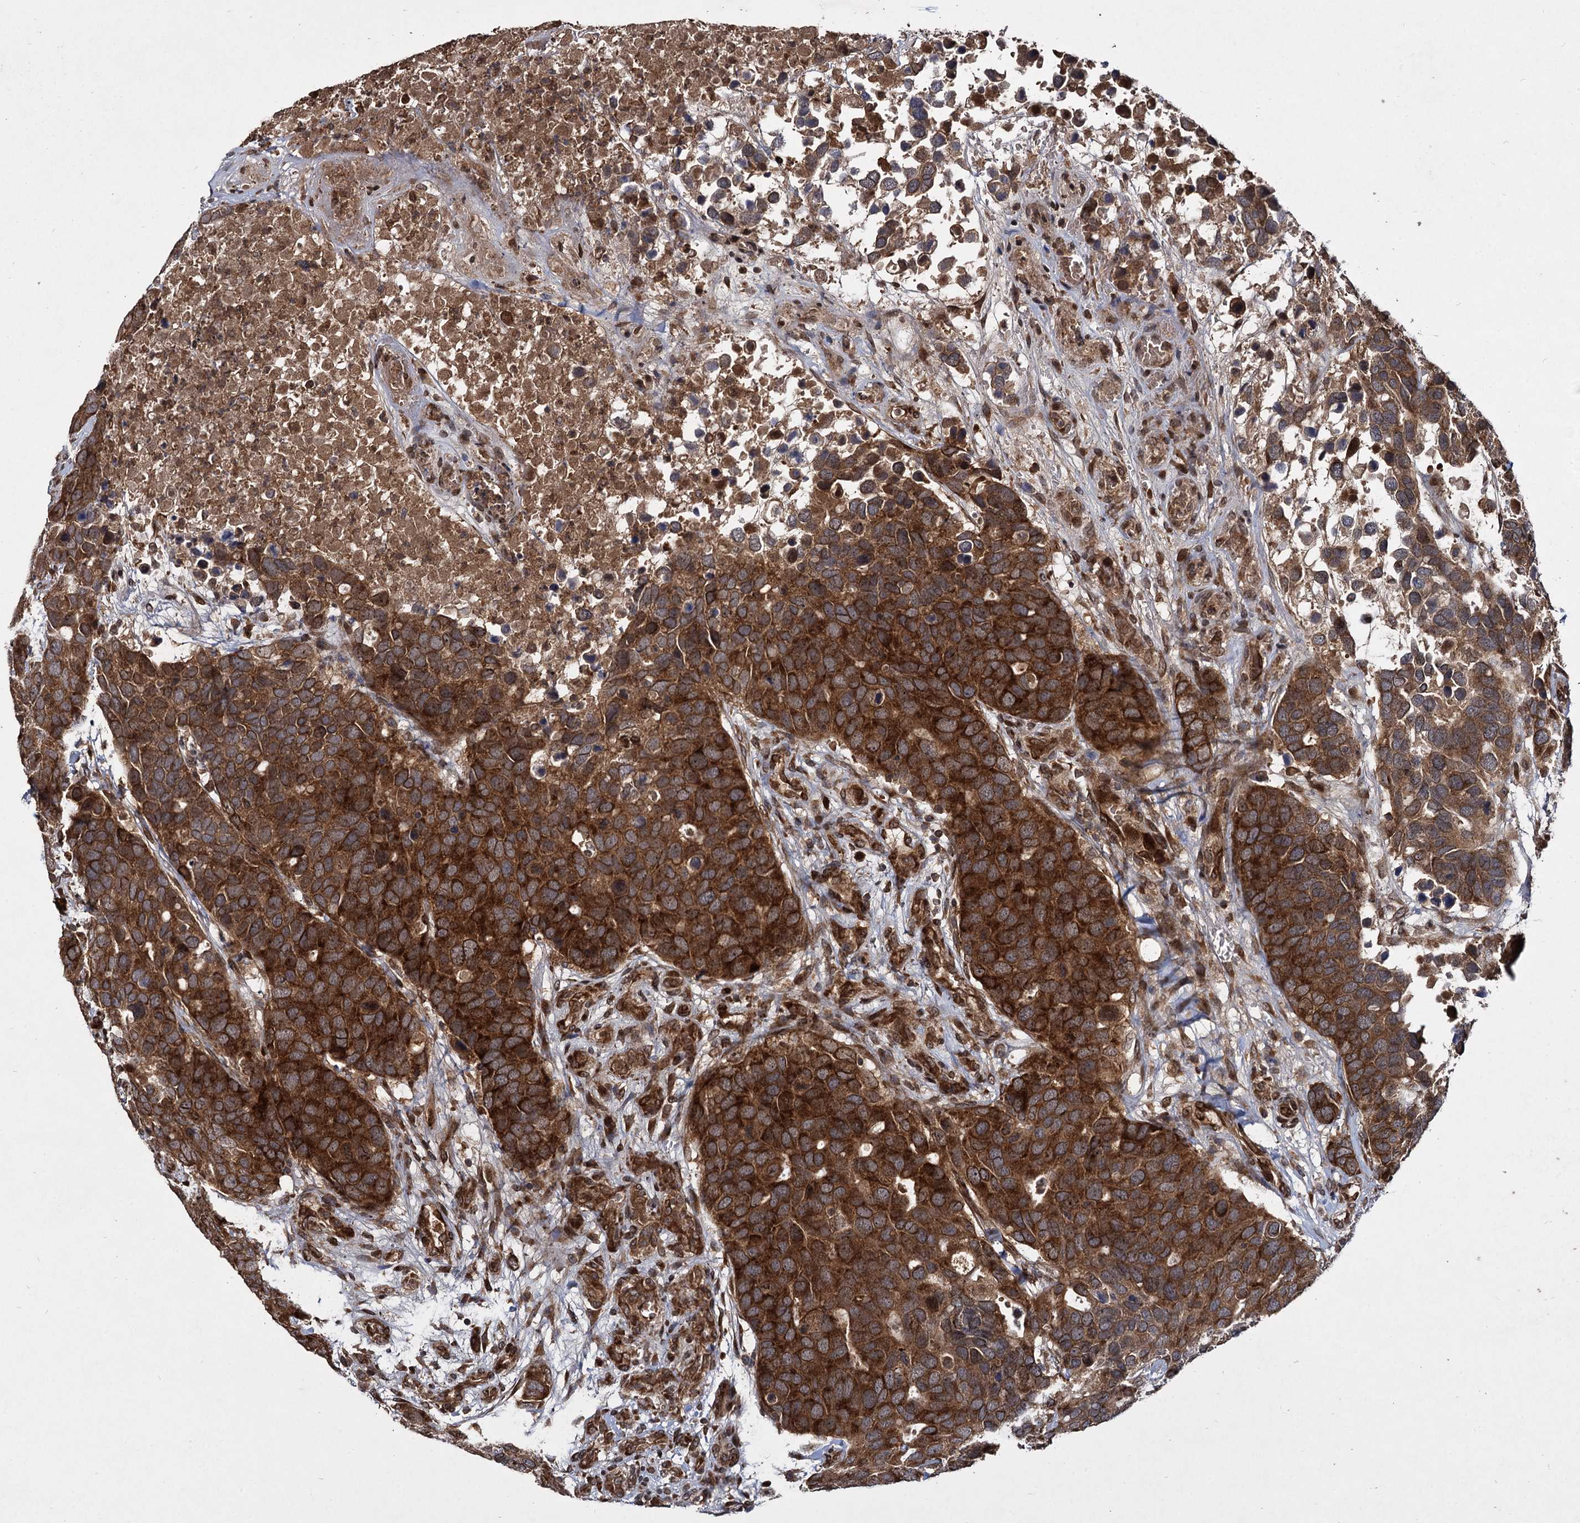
{"staining": {"intensity": "strong", "quantity": ">75%", "location": "cytoplasmic/membranous"}, "tissue": "breast cancer", "cell_type": "Tumor cells", "image_type": "cancer", "snomed": [{"axis": "morphology", "description": "Duct carcinoma"}, {"axis": "topography", "description": "Breast"}], "caption": "DAB (3,3'-diaminobenzidine) immunohistochemical staining of breast cancer (infiltrating ductal carcinoma) displays strong cytoplasmic/membranous protein positivity in approximately >75% of tumor cells.", "gene": "DCP1B", "patient": {"sex": "female", "age": 83}}